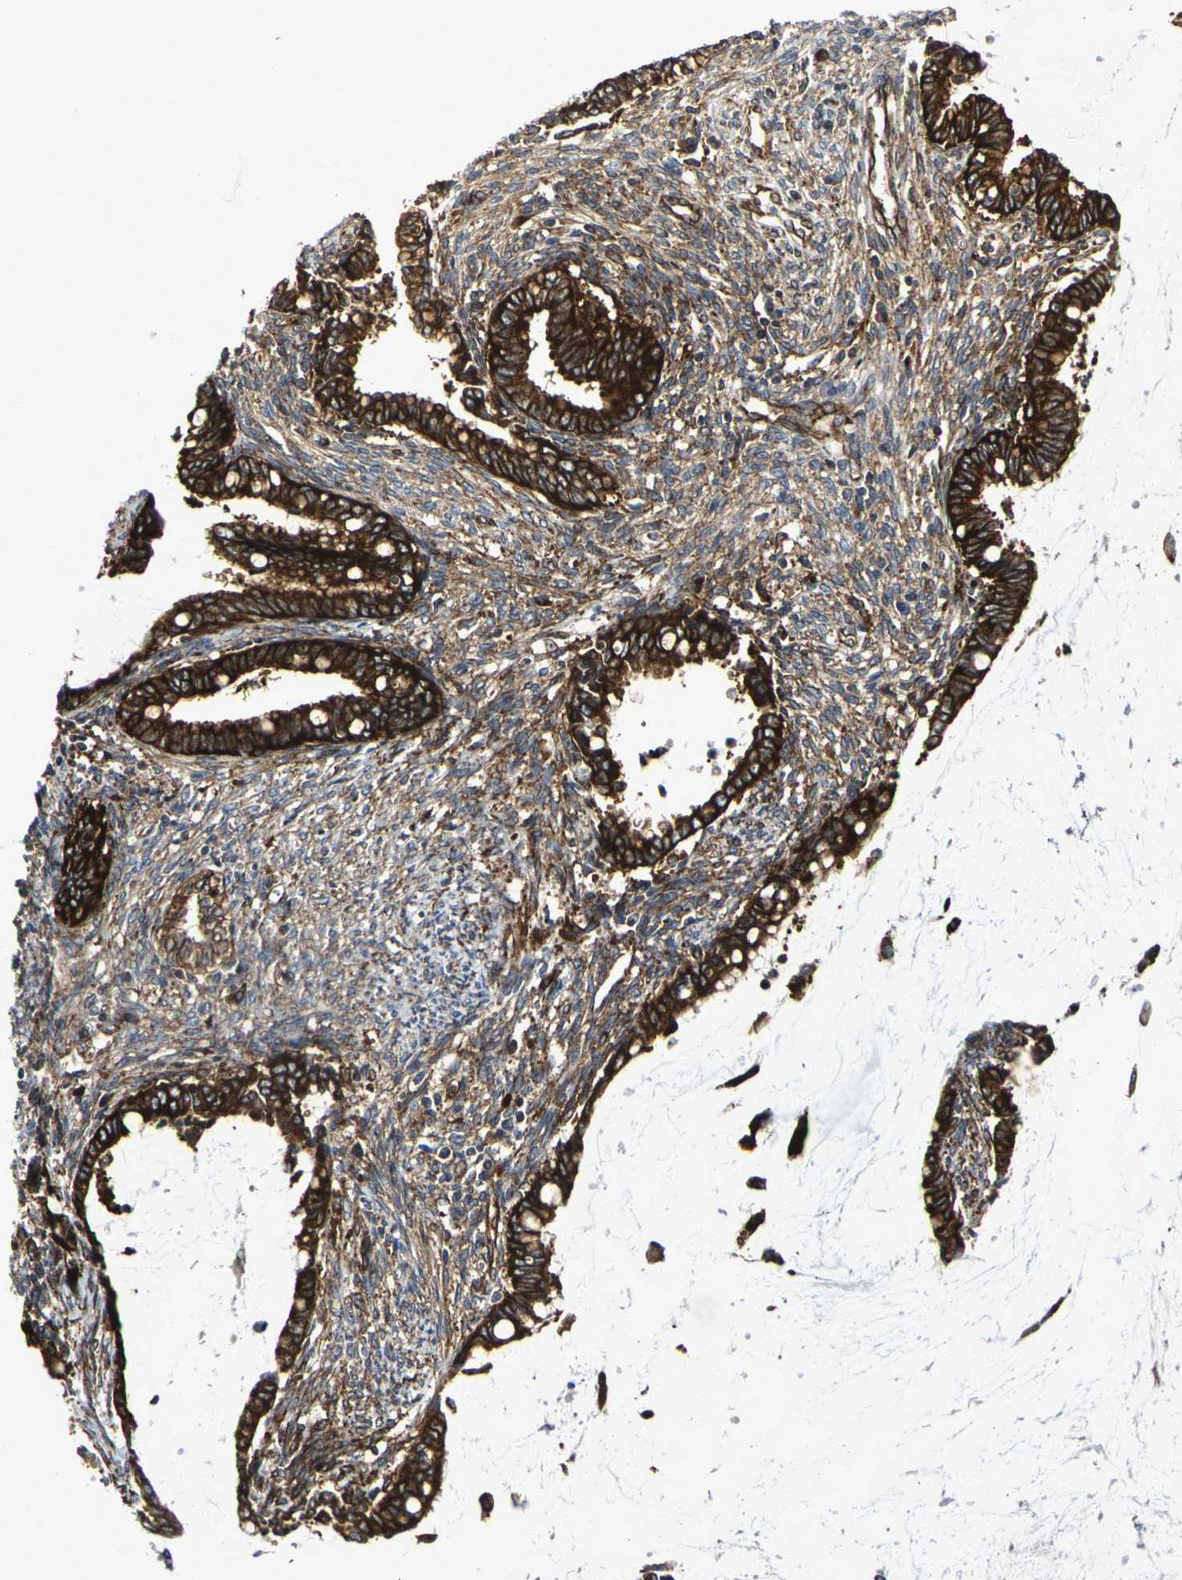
{"staining": {"intensity": "strong", "quantity": ">75%", "location": "cytoplasmic/membranous"}, "tissue": "cervical cancer", "cell_type": "Tumor cells", "image_type": "cancer", "snomed": [{"axis": "morphology", "description": "Adenocarcinoma, NOS"}, {"axis": "topography", "description": "Cervix"}], "caption": "High-power microscopy captured an IHC photomicrograph of cervical cancer (adenocarcinoma), revealing strong cytoplasmic/membranous positivity in about >75% of tumor cells. Nuclei are stained in blue.", "gene": "MARCHF2", "patient": {"sex": "female", "age": 44}}